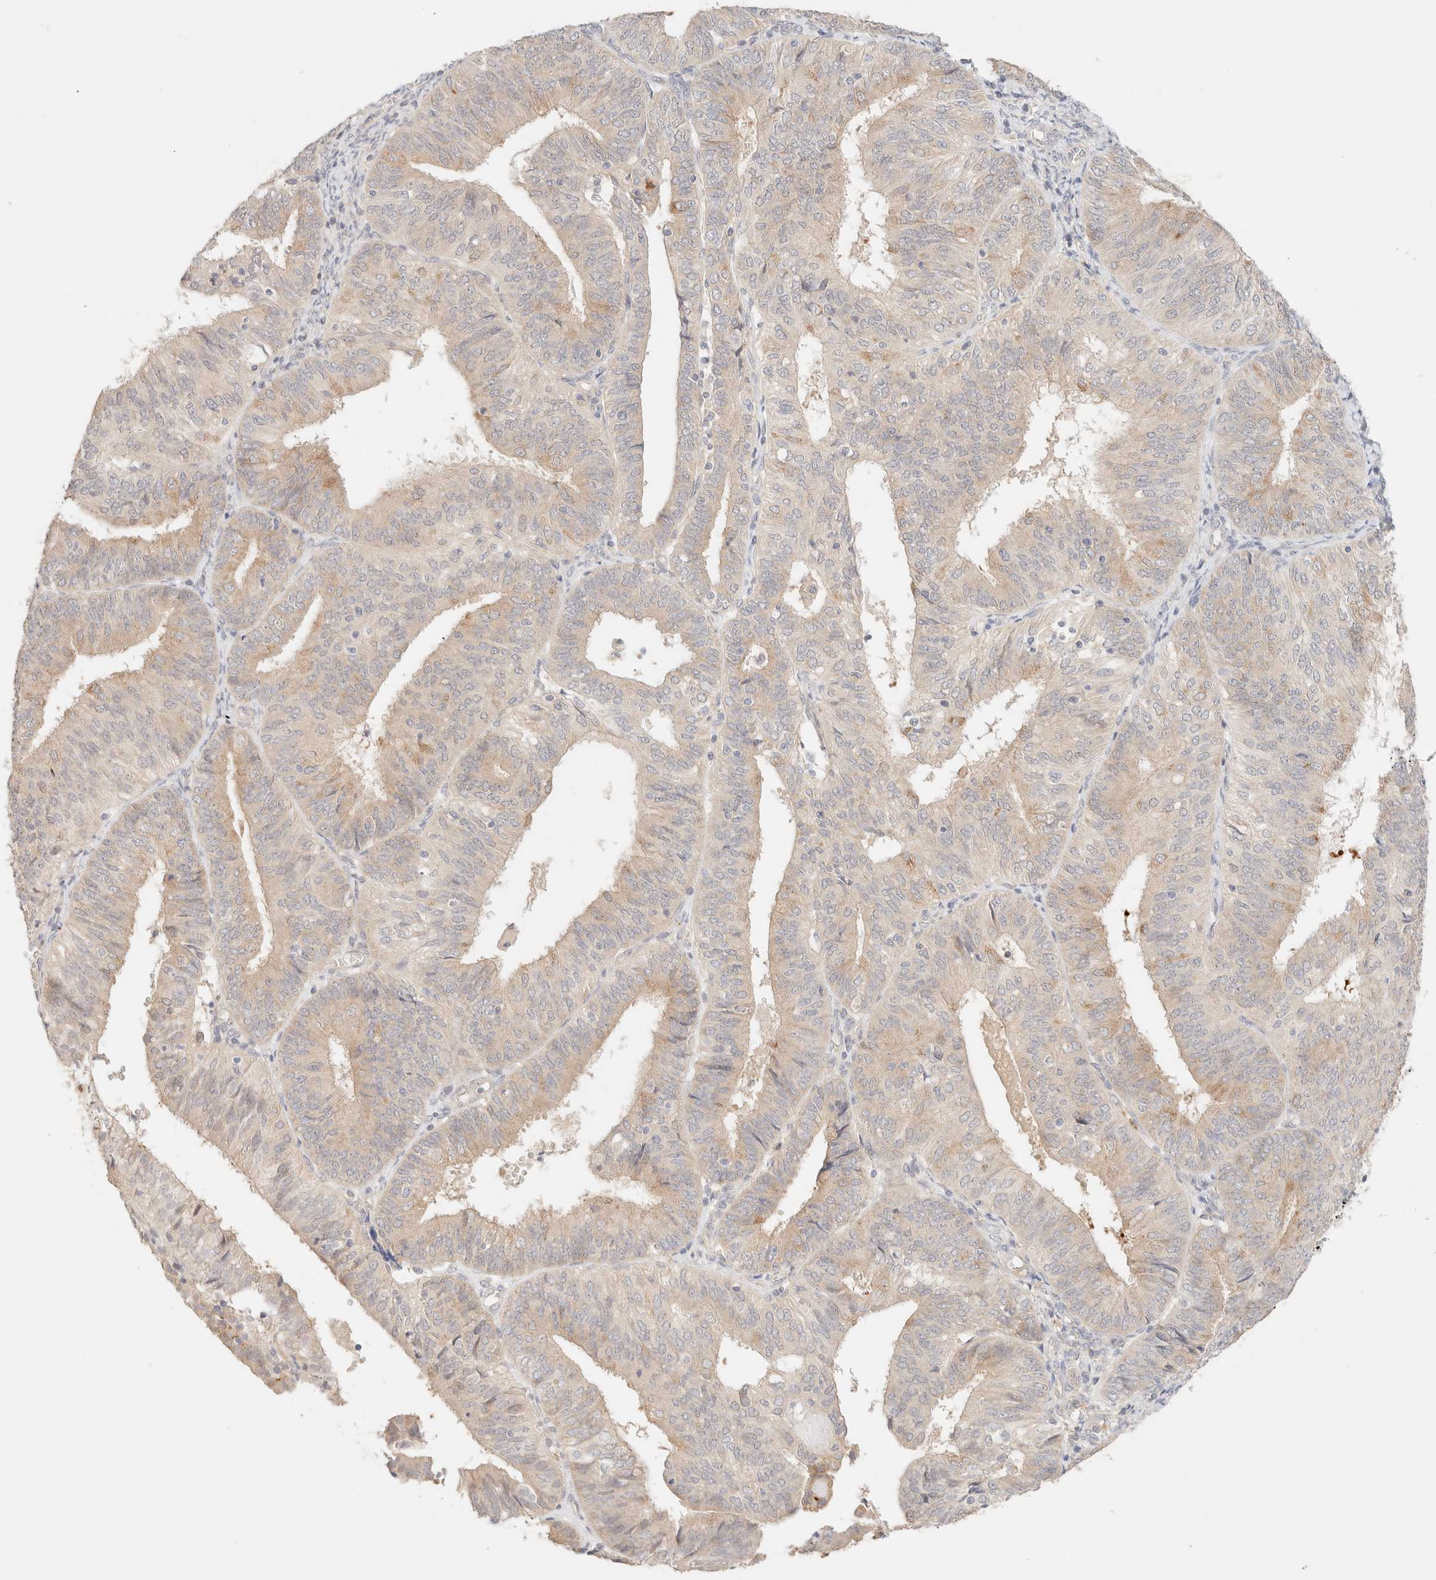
{"staining": {"intensity": "weak", "quantity": "25%-75%", "location": "cytoplasmic/membranous"}, "tissue": "endometrial cancer", "cell_type": "Tumor cells", "image_type": "cancer", "snomed": [{"axis": "morphology", "description": "Adenocarcinoma, NOS"}, {"axis": "topography", "description": "Endometrium"}], "caption": "Weak cytoplasmic/membranous protein expression is seen in about 25%-75% of tumor cells in endometrial cancer (adenocarcinoma).", "gene": "SGSM2", "patient": {"sex": "female", "age": 58}}